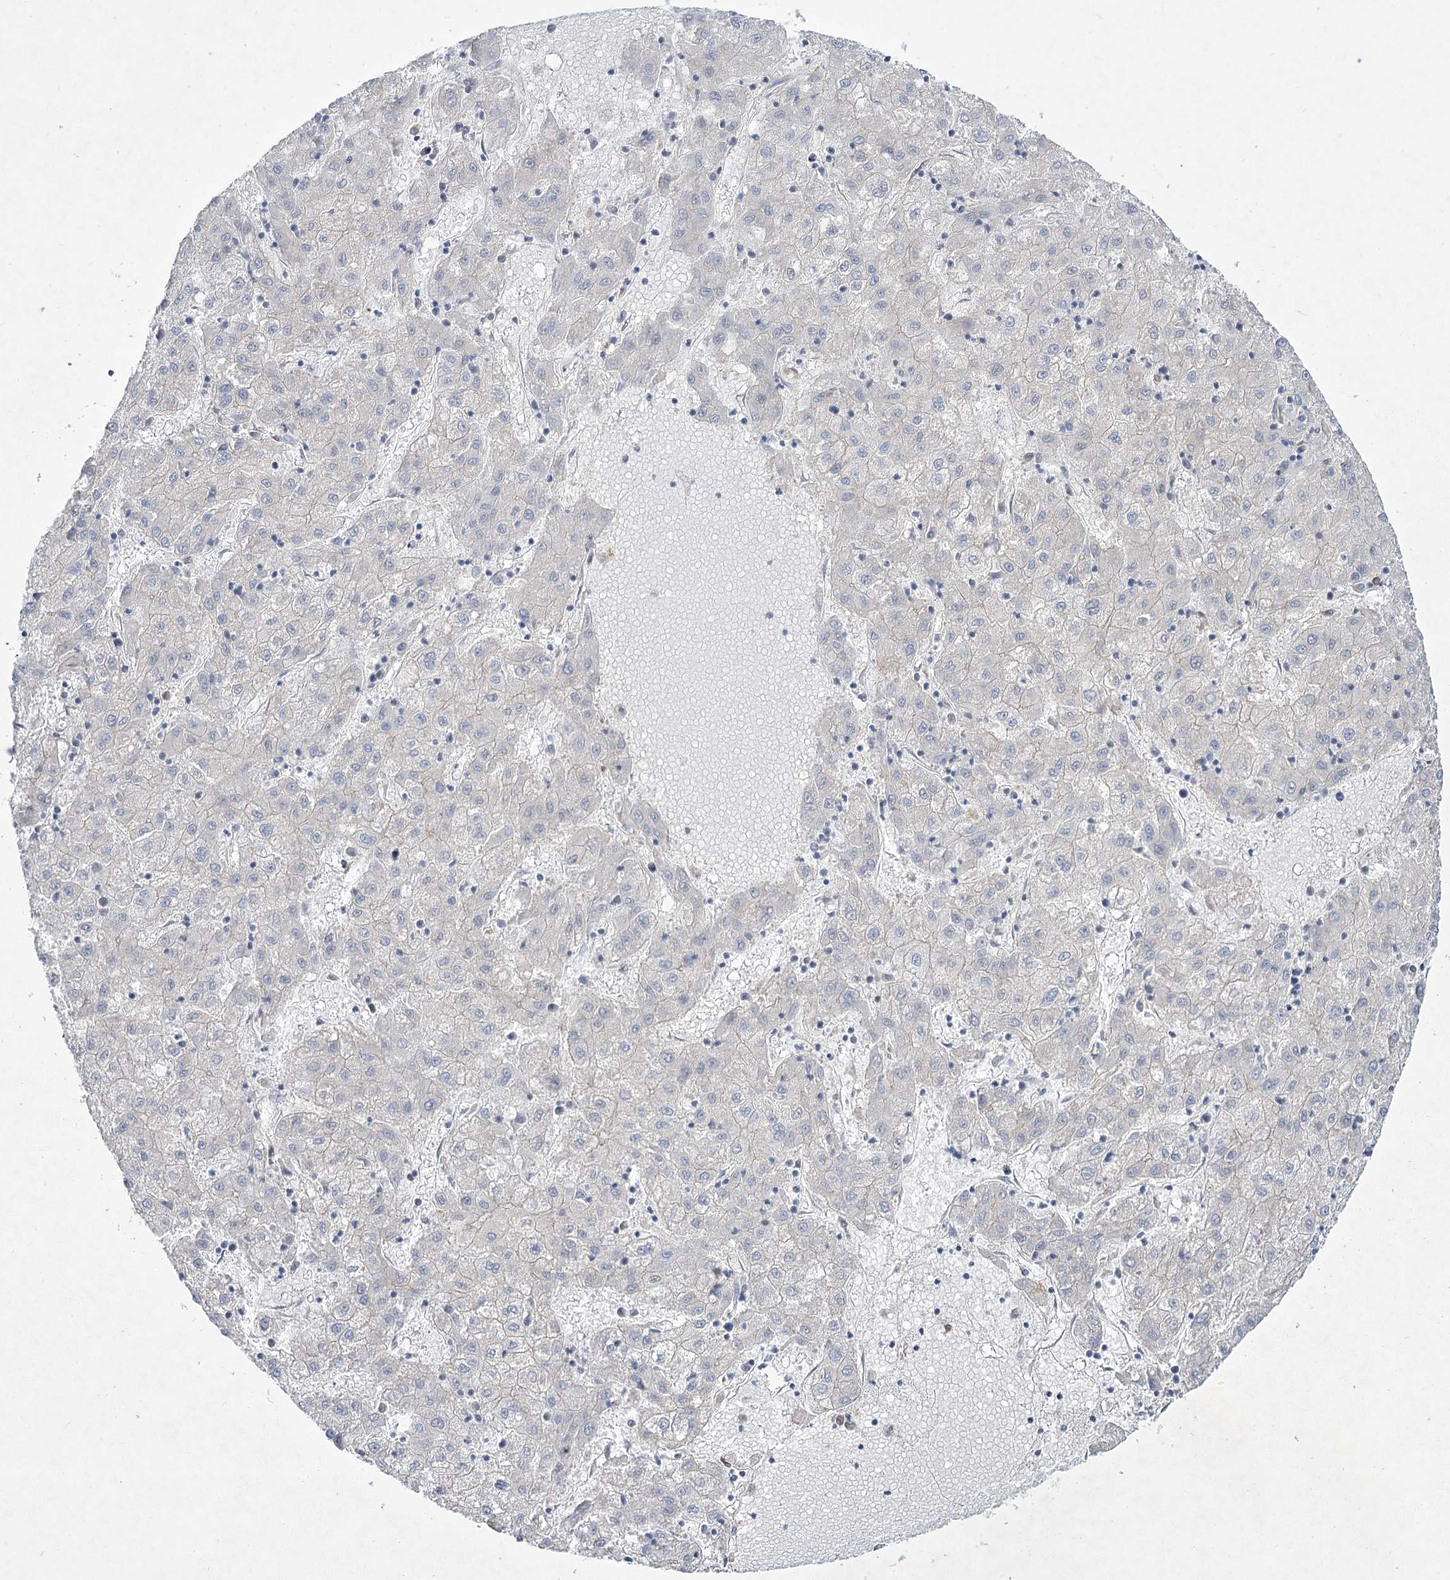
{"staining": {"intensity": "negative", "quantity": "none", "location": "none"}, "tissue": "liver cancer", "cell_type": "Tumor cells", "image_type": "cancer", "snomed": [{"axis": "morphology", "description": "Carcinoma, Hepatocellular, NOS"}, {"axis": "topography", "description": "Liver"}], "caption": "IHC micrograph of neoplastic tissue: liver cancer (hepatocellular carcinoma) stained with DAB (3,3'-diaminobenzidine) exhibits no significant protein expression in tumor cells.", "gene": "SH3BP5L", "patient": {"sex": "male", "age": 72}}